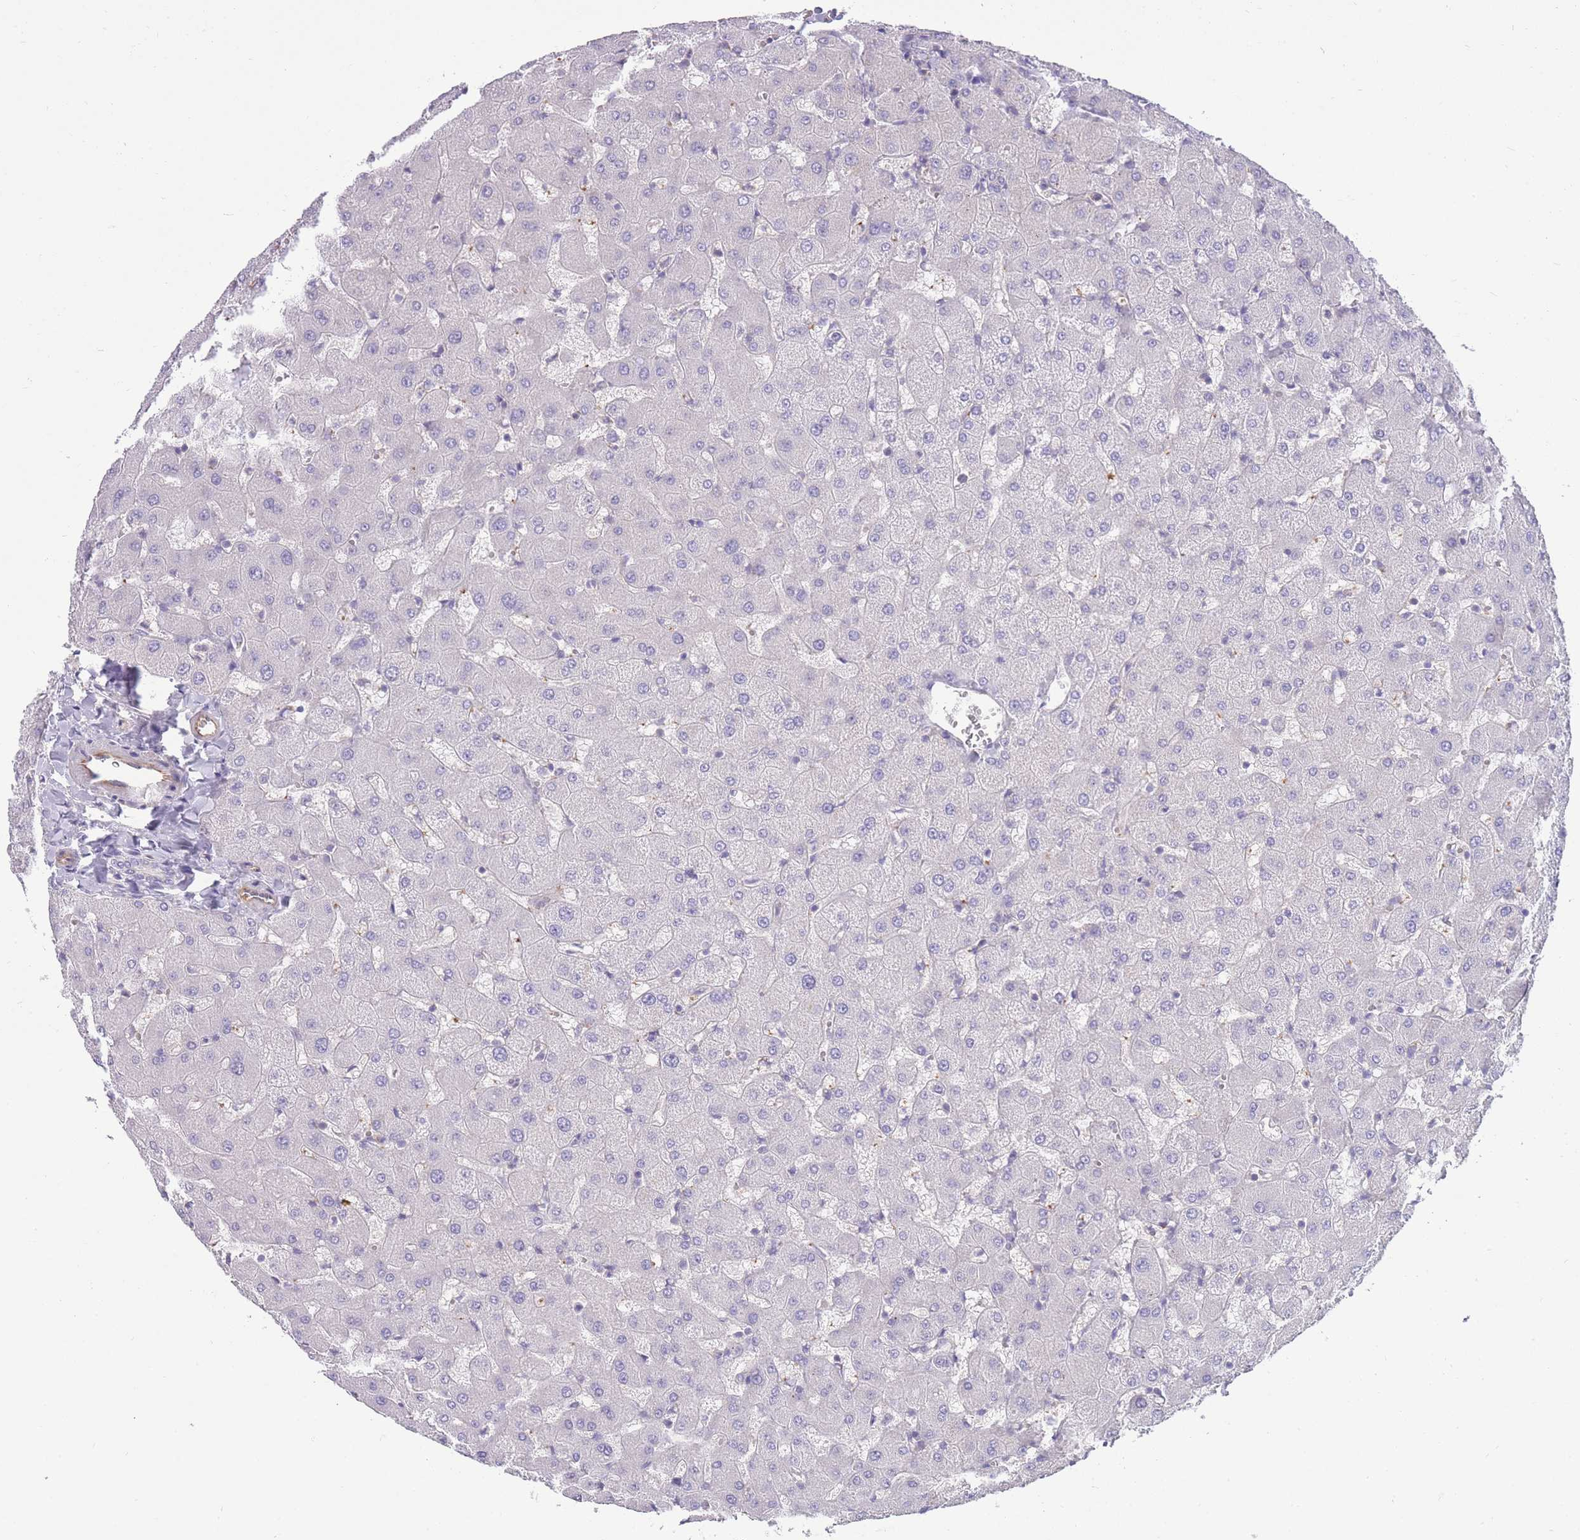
{"staining": {"intensity": "negative", "quantity": "none", "location": "none"}, "tissue": "liver", "cell_type": "Cholangiocytes", "image_type": "normal", "snomed": [{"axis": "morphology", "description": "Normal tissue, NOS"}, {"axis": "topography", "description": "Liver"}], "caption": "The micrograph displays no significant expression in cholangiocytes of liver. (DAB (3,3'-diaminobenzidine) IHC, high magnification).", "gene": "RGS11", "patient": {"sex": "female", "age": 63}}